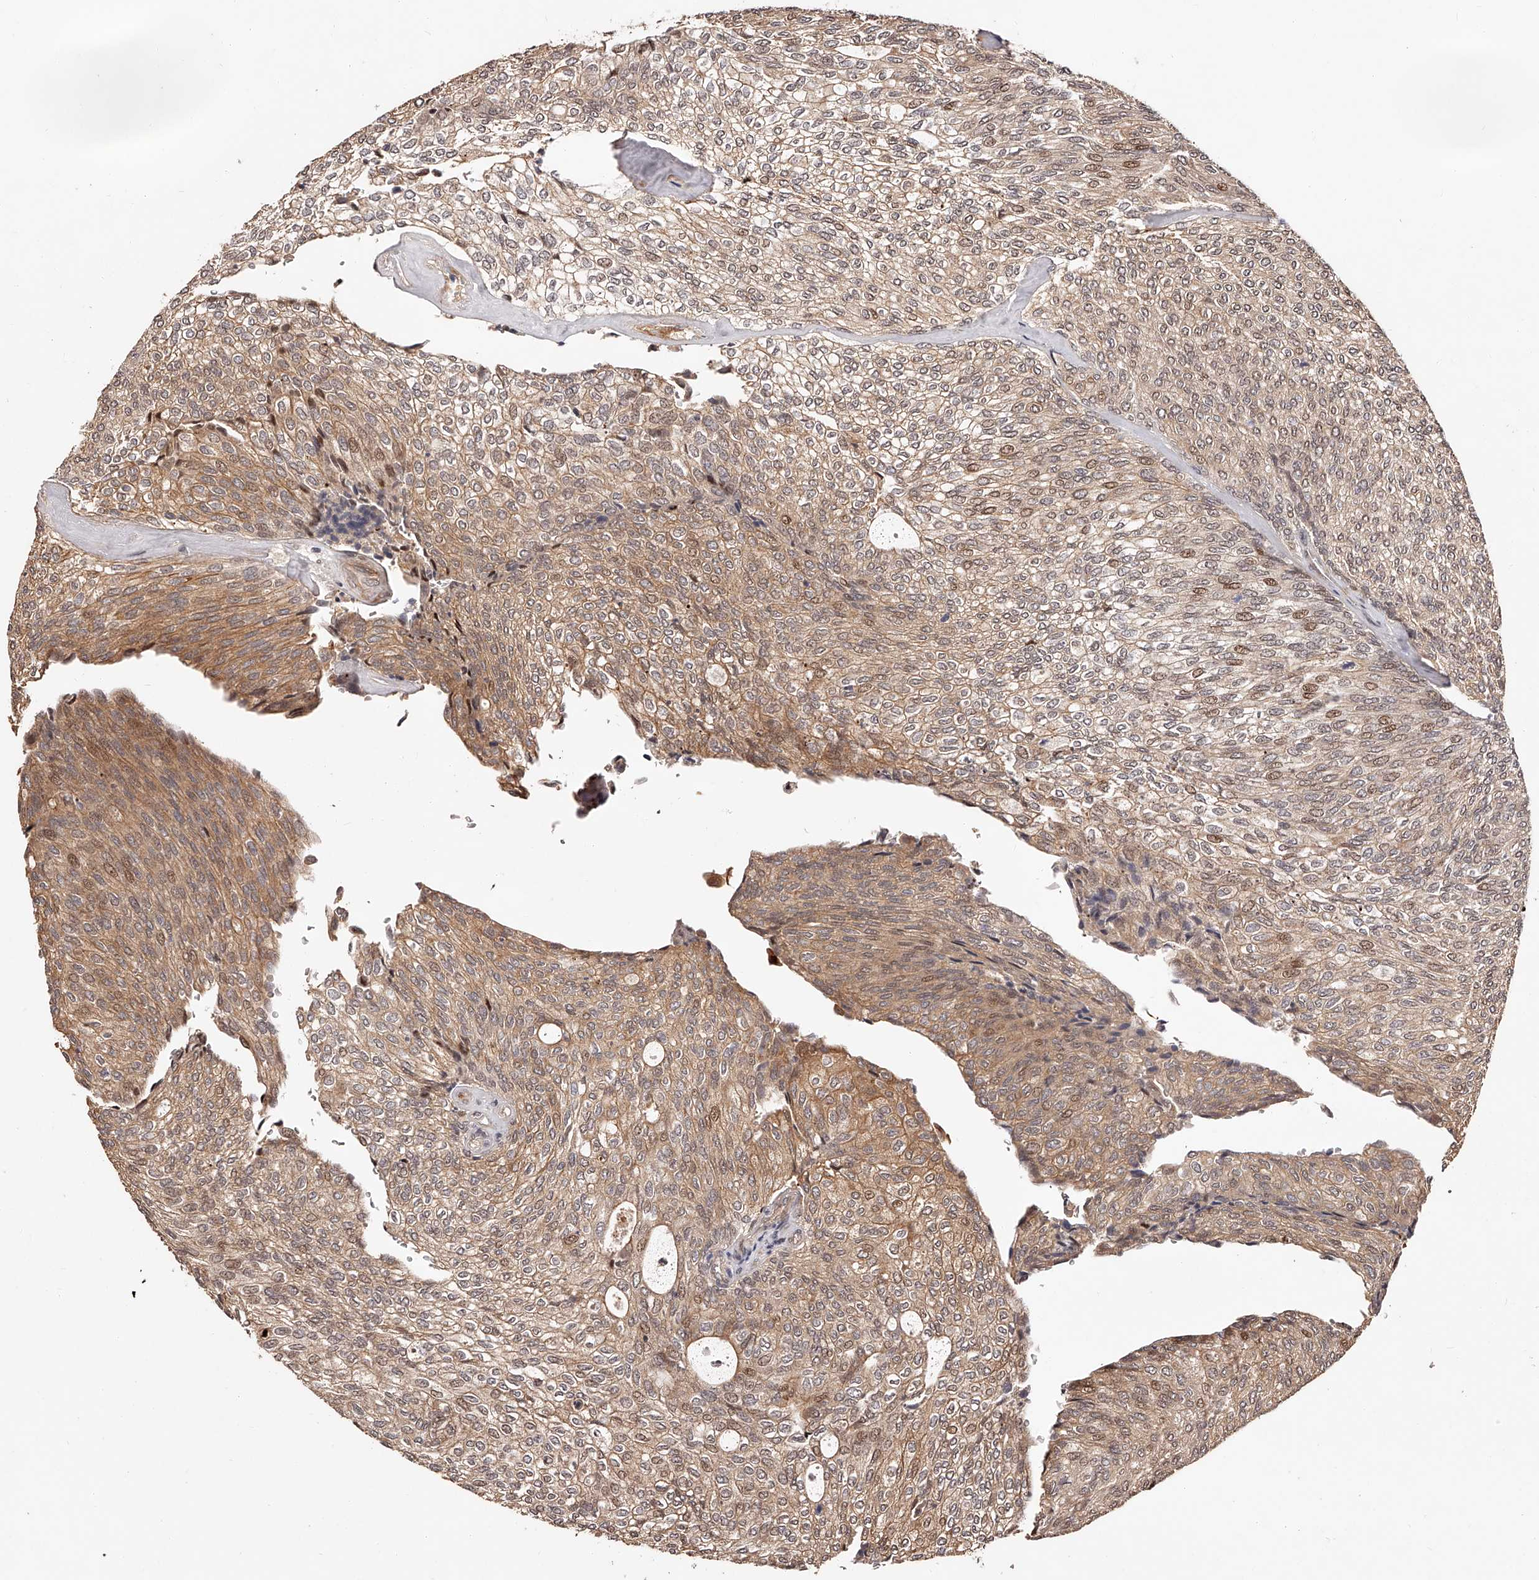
{"staining": {"intensity": "moderate", "quantity": ">75%", "location": "cytoplasmic/membranous,nuclear"}, "tissue": "urothelial cancer", "cell_type": "Tumor cells", "image_type": "cancer", "snomed": [{"axis": "morphology", "description": "Urothelial carcinoma, Low grade"}, {"axis": "topography", "description": "Urinary bladder"}], "caption": "DAB immunohistochemical staining of urothelial cancer reveals moderate cytoplasmic/membranous and nuclear protein staining in about >75% of tumor cells. The staining is performed using DAB (3,3'-diaminobenzidine) brown chromogen to label protein expression. The nuclei are counter-stained blue using hematoxylin.", "gene": "CUL7", "patient": {"sex": "female", "age": 79}}